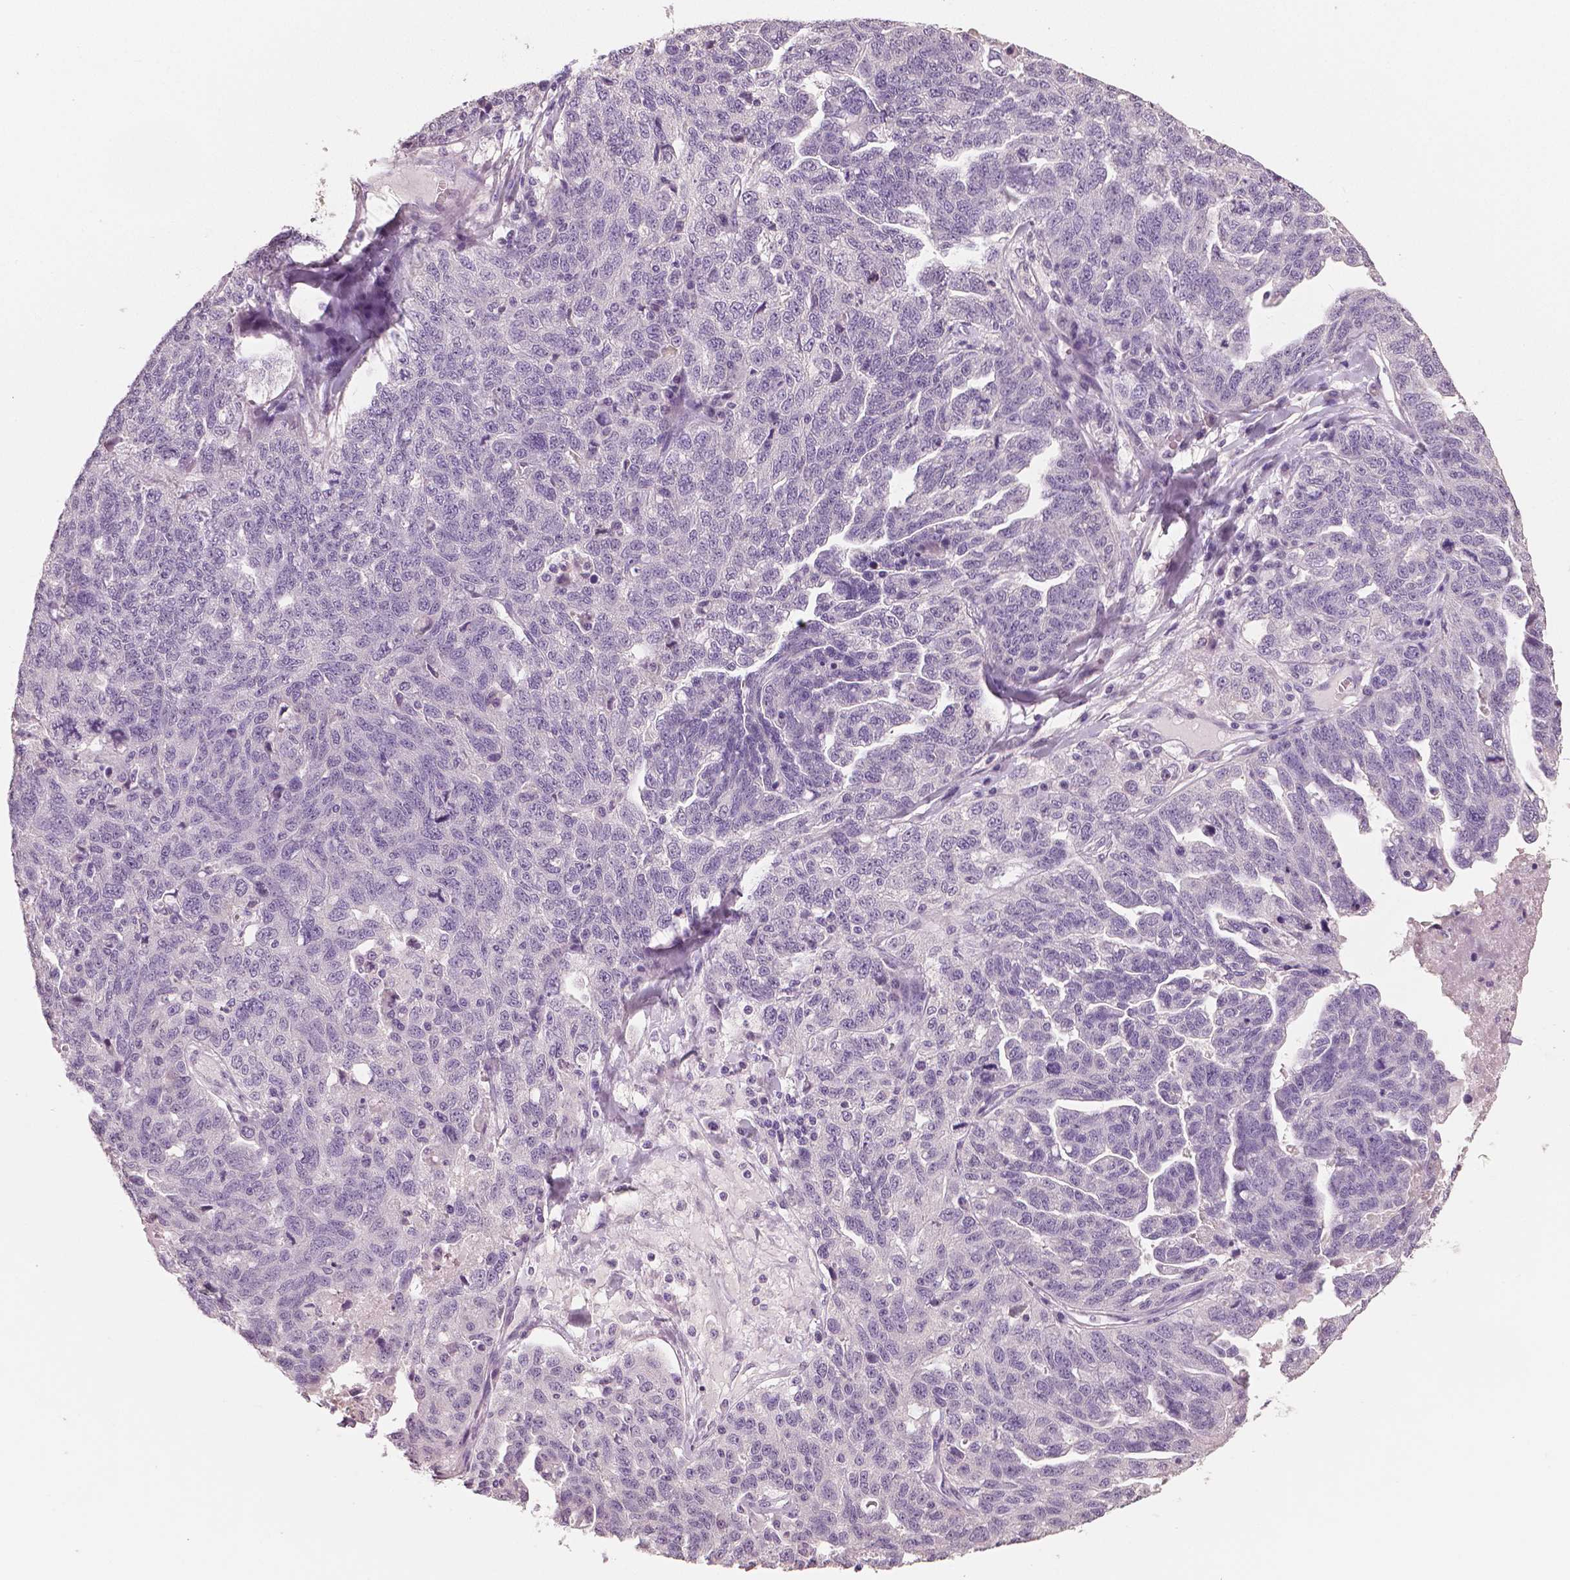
{"staining": {"intensity": "negative", "quantity": "none", "location": "none"}, "tissue": "ovarian cancer", "cell_type": "Tumor cells", "image_type": "cancer", "snomed": [{"axis": "morphology", "description": "Cystadenocarcinoma, serous, NOS"}, {"axis": "topography", "description": "Ovary"}], "caption": "Immunohistochemistry of serous cystadenocarcinoma (ovarian) reveals no positivity in tumor cells.", "gene": "NECAB1", "patient": {"sex": "female", "age": 71}}